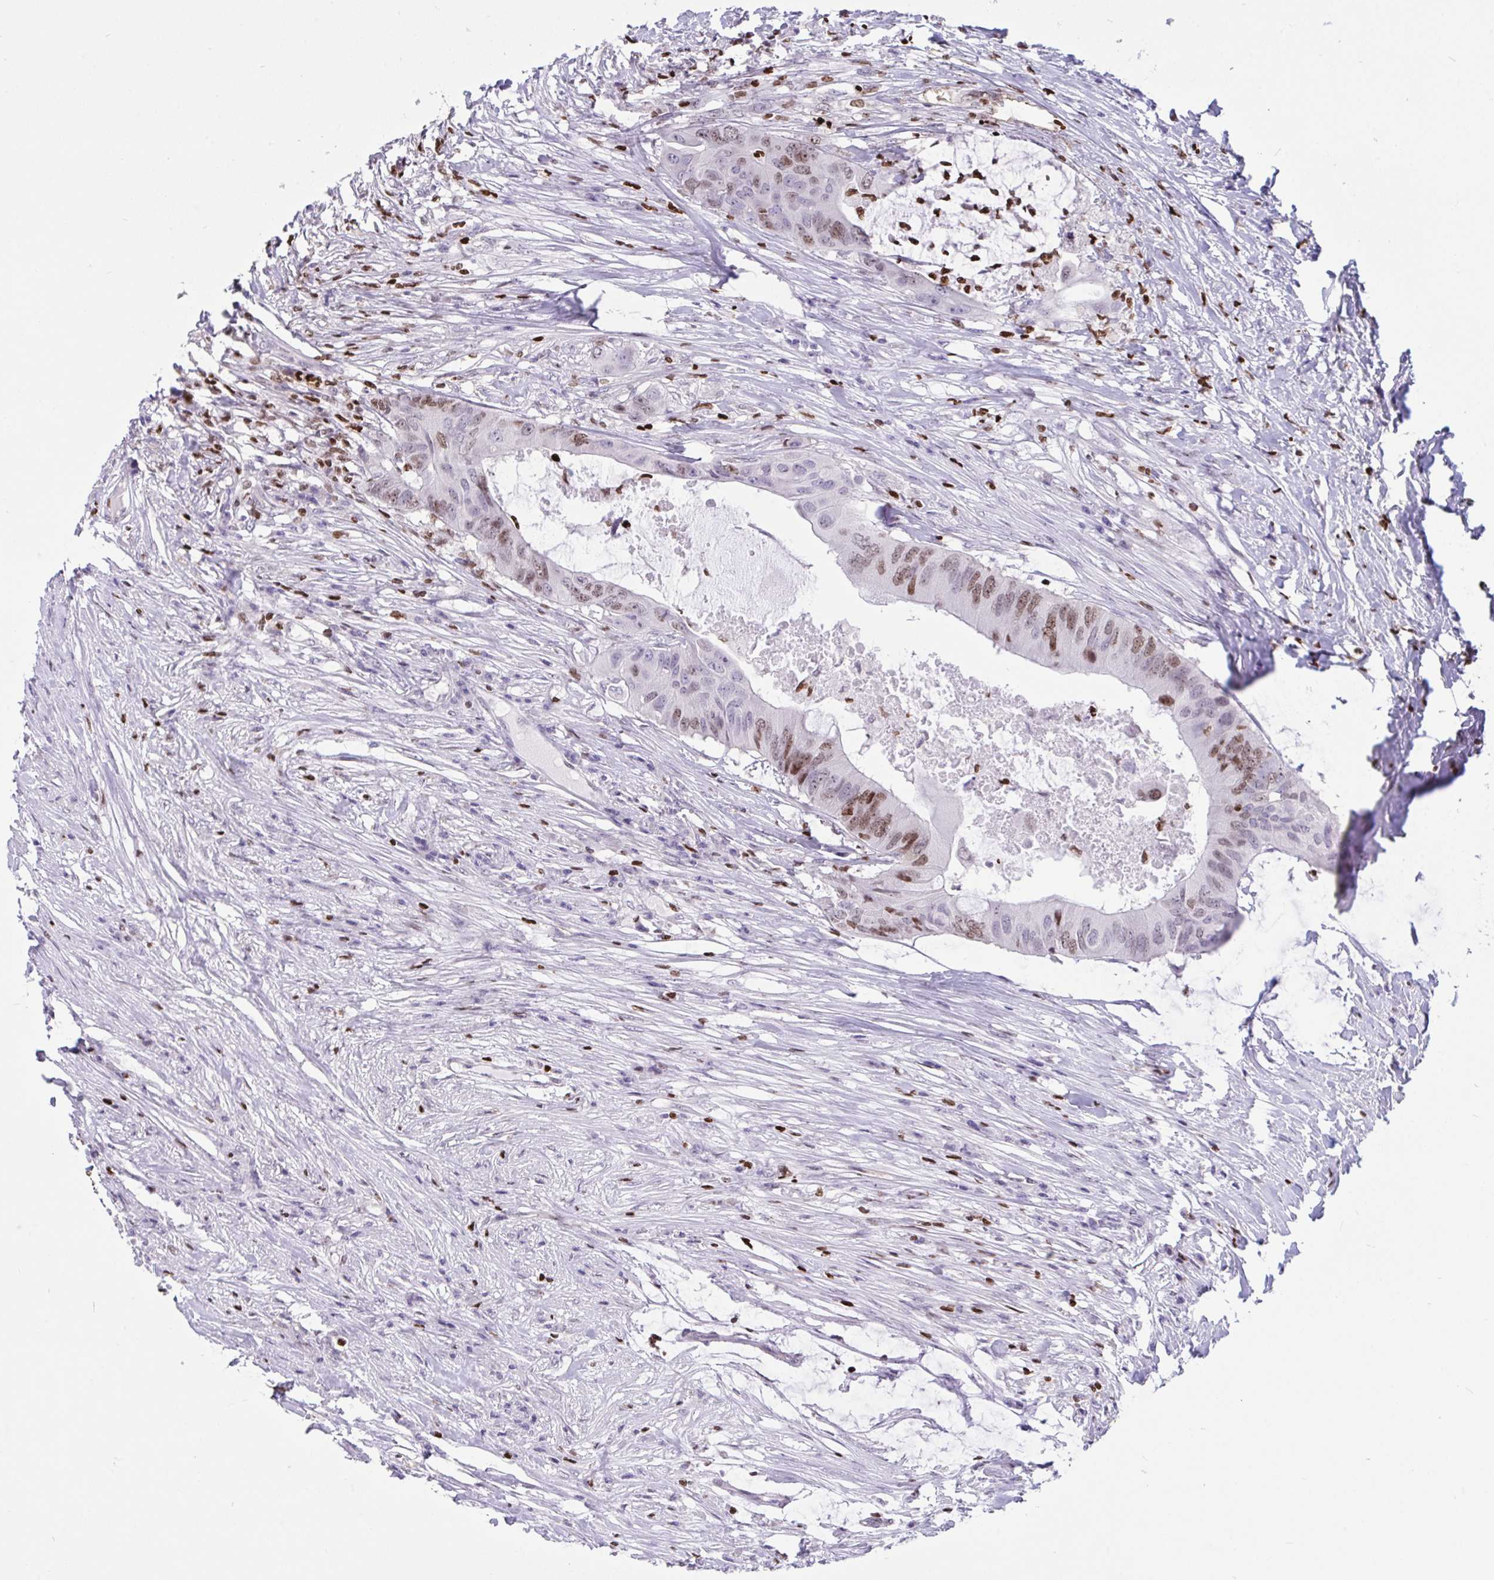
{"staining": {"intensity": "moderate", "quantity": "<25%", "location": "nuclear"}, "tissue": "colorectal cancer", "cell_type": "Tumor cells", "image_type": "cancer", "snomed": [{"axis": "morphology", "description": "Adenocarcinoma, NOS"}, {"axis": "topography", "description": "Colon"}], "caption": "About <25% of tumor cells in human colorectal cancer show moderate nuclear protein positivity as visualized by brown immunohistochemical staining.", "gene": "HMGB2", "patient": {"sex": "male", "age": 71}}